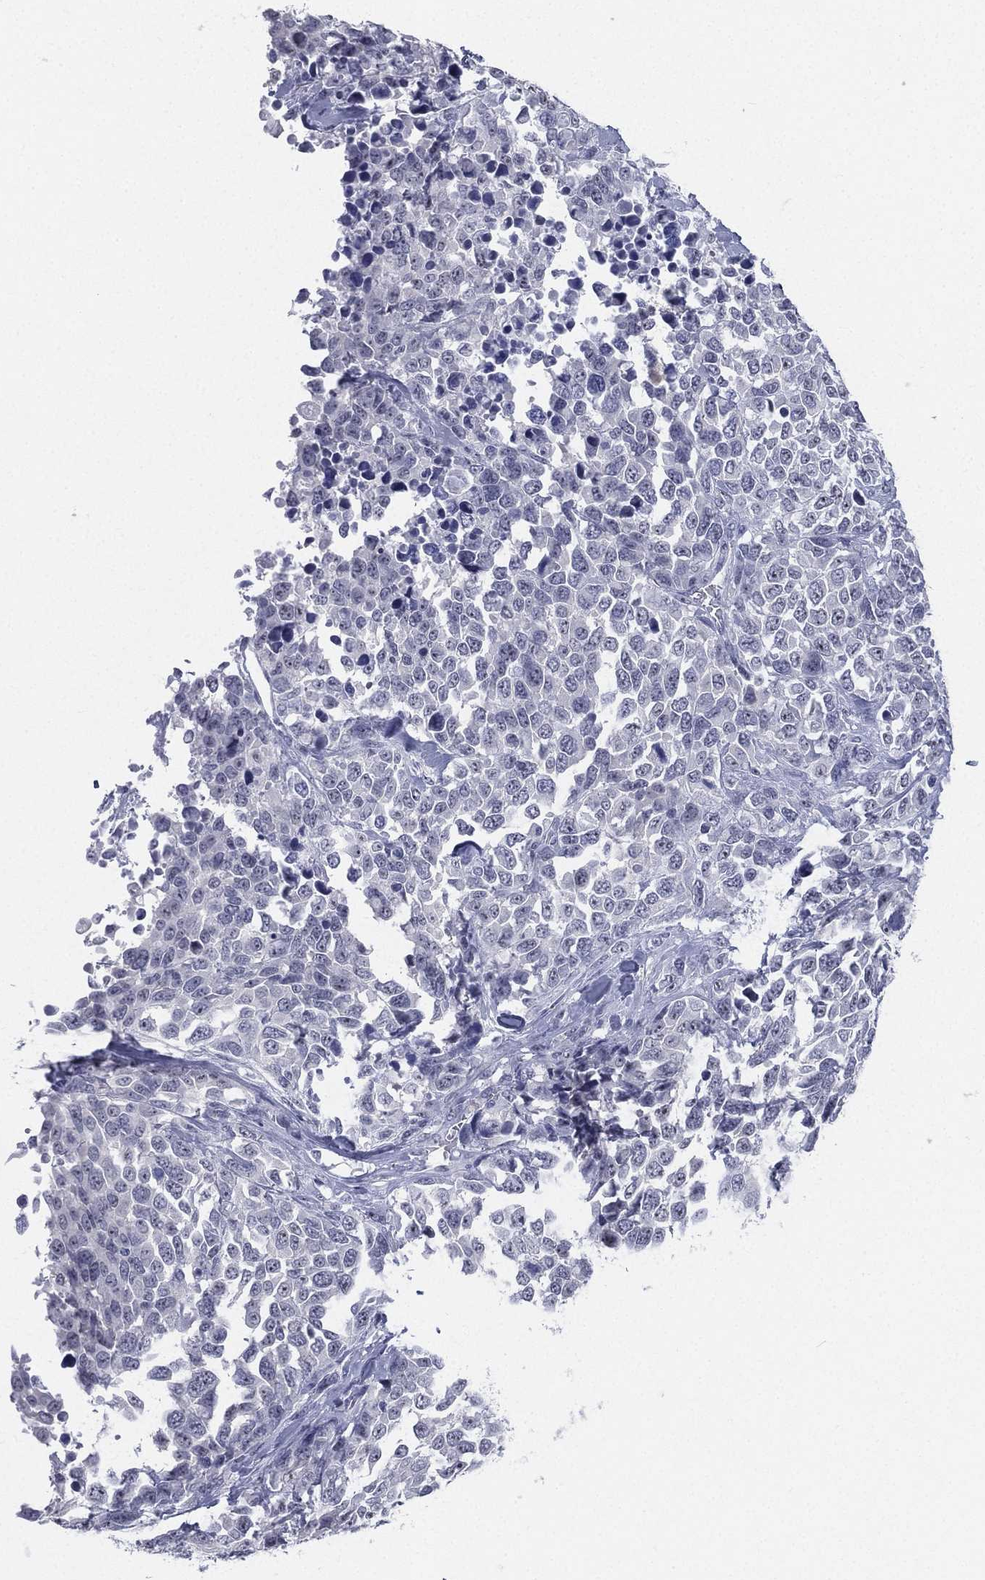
{"staining": {"intensity": "negative", "quantity": "none", "location": "none"}, "tissue": "melanoma", "cell_type": "Tumor cells", "image_type": "cancer", "snomed": [{"axis": "morphology", "description": "Malignant melanoma, Metastatic site"}, {"axis": "topography", "description": "Skin"}], "caption": "This is an immunohistochemistry (IHC) photomicrograph of malignant melanoma (metastatic site). There is no expression in tumor cells.", "gene": "CD22", "patient": {"sex": "male", "age": 84}}